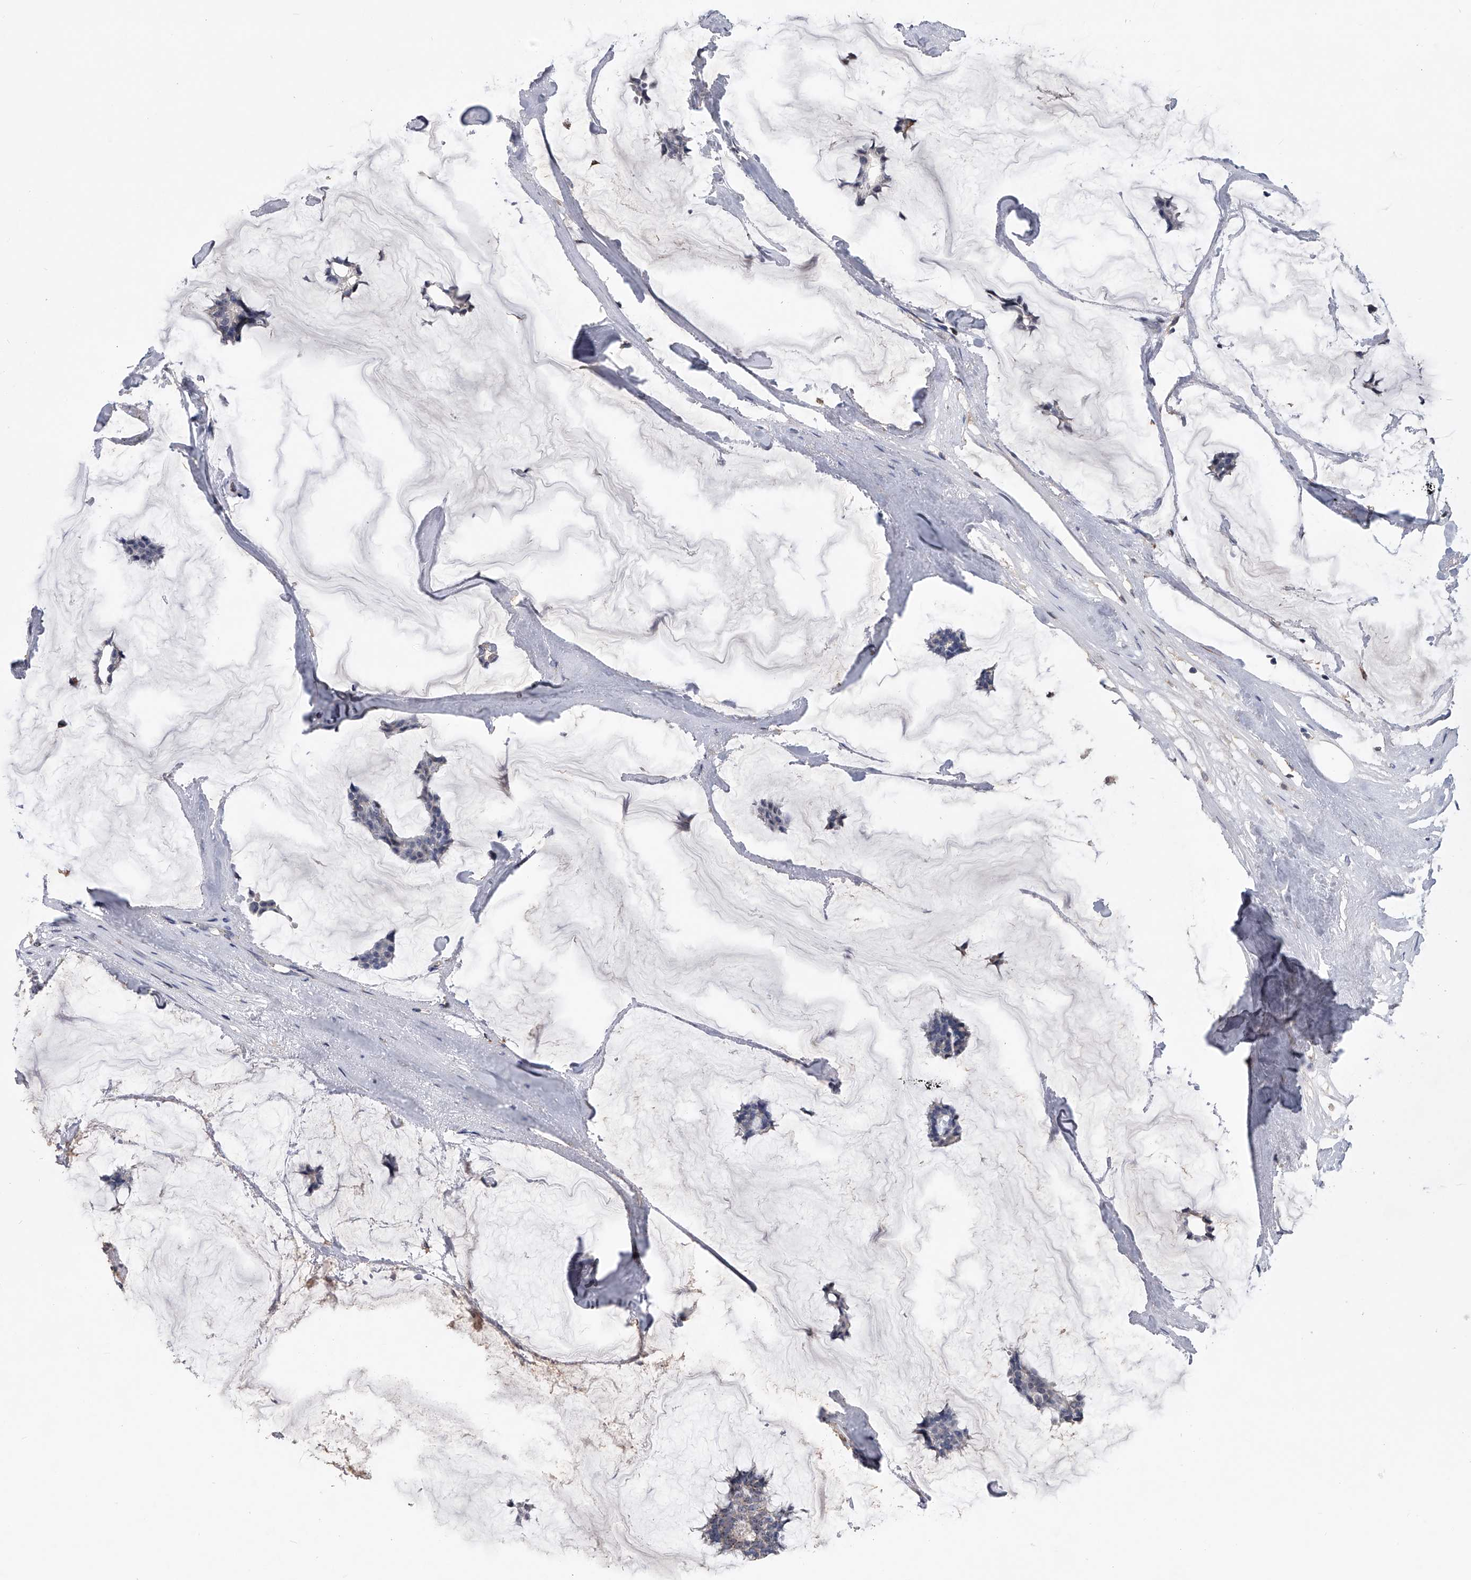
{"staining": {"intensity": "negative", "quantity": "none", "location": "none"}, "tissue": "breast cancer", "cell_type": "Tumor cells", "image_type": "cancer", "snomed": [{"axis": "morphology", "description": "Duct carcinoma"}, {"axis": "topography", "description": "Breast"}], "caption": "Immunohistochemical staining of invasive ductal carcinoma (breast) reveals no significant expression in tumor cells.", "gene": "MAP4K3", "patient": {"sex": "female", "age": 93}}